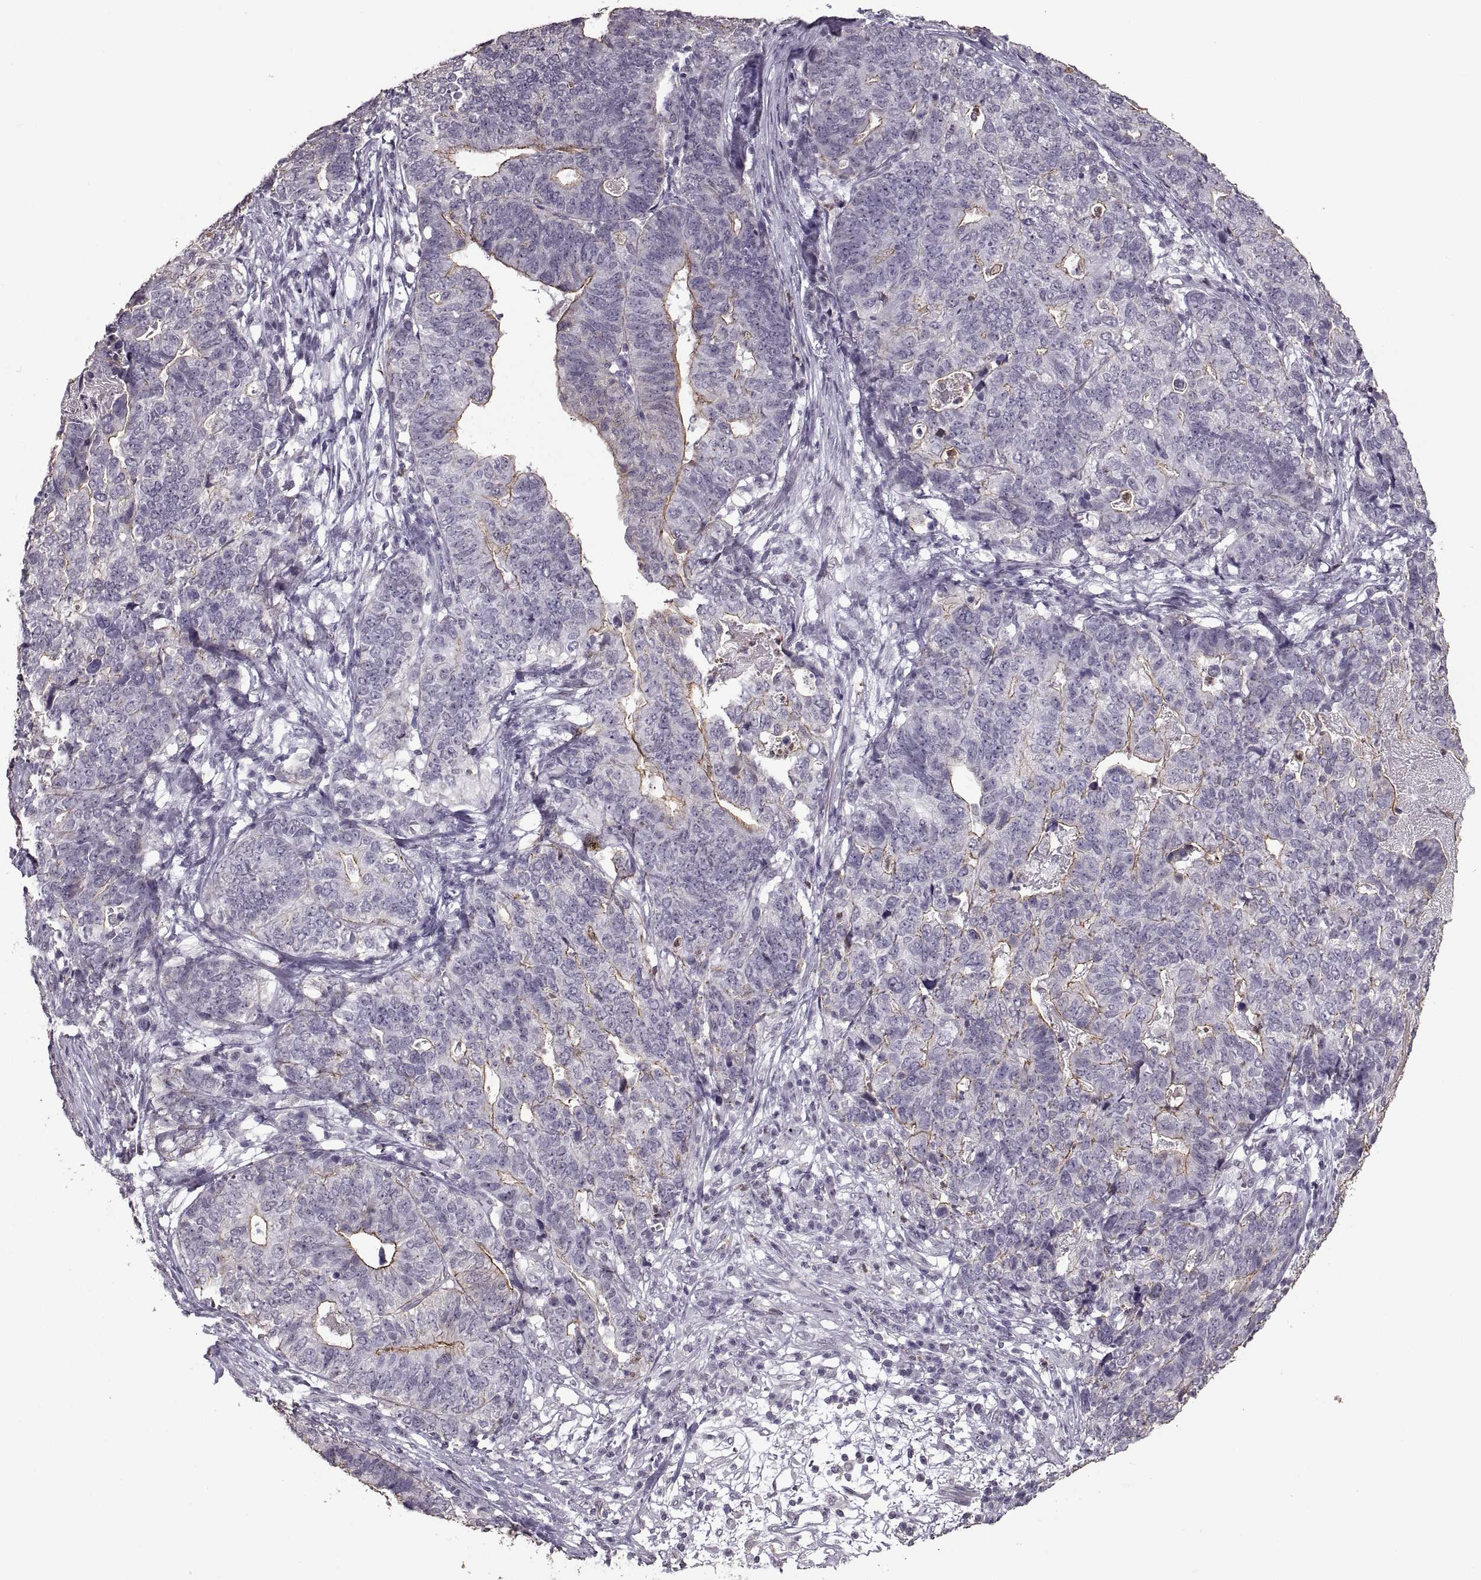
{"staining": {"intensity": "moderate", "quantity": "25%-75%", "location": "cytoplasmic/membranous"}, "tissue": "stomach cancer", "cell_type": "Tumor cells", "image_type": "cancer", "snomed": [{"axis": "morphology", "description": "Adenocarcinoma, NOS"}, {"axis": "topography", "description": "Stomach, upper"}], "caption": "The micrograph demonstrates staining of adenocarcinoma (stomach), revealing moderate cytoplasmic/membranous protein positivity (brown color) within tumor cells.", "gene": "PALS1", "patient": {"sex": "female", "age": 67}}